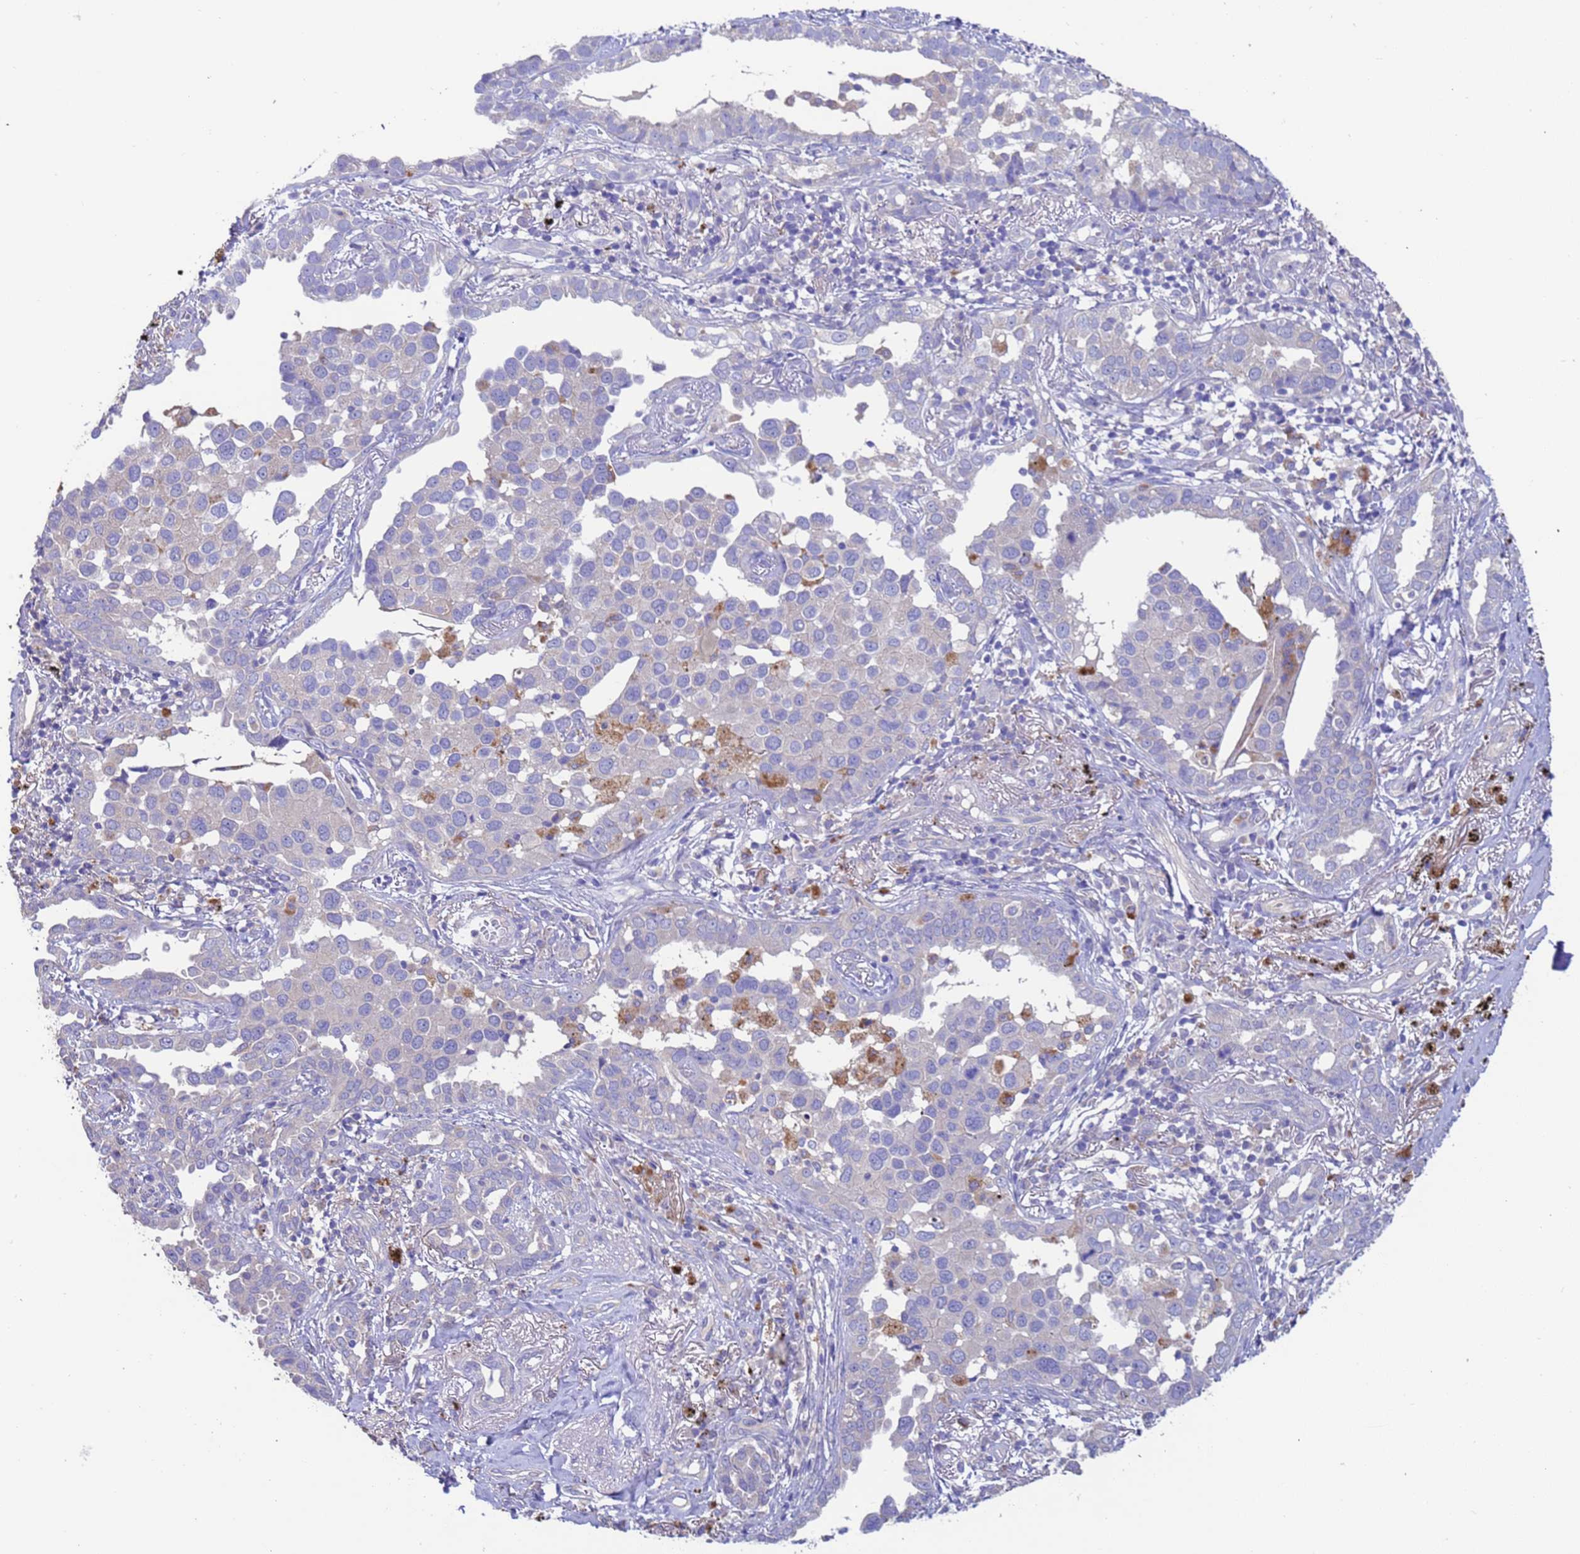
{"staining": {"intensity": "negative", "quantity": "none", "location": "none"}, "tissue": "lung cancer", "cell_type": "Tumor cells", "image_type": "cancer", "snomed": [{"axis": "morphology", "description": "Adenocarcinoma, NOS"}, {"axis": "topography", "description": "Lung"}], "caption": "An immunohistochemistry image of adenocarcinoma (lung) is shown. There is no staining in tumor cells of adenocarcinoma (lung).", "gene": "SRL", "patient": {"sex": "male", "age": 67}}